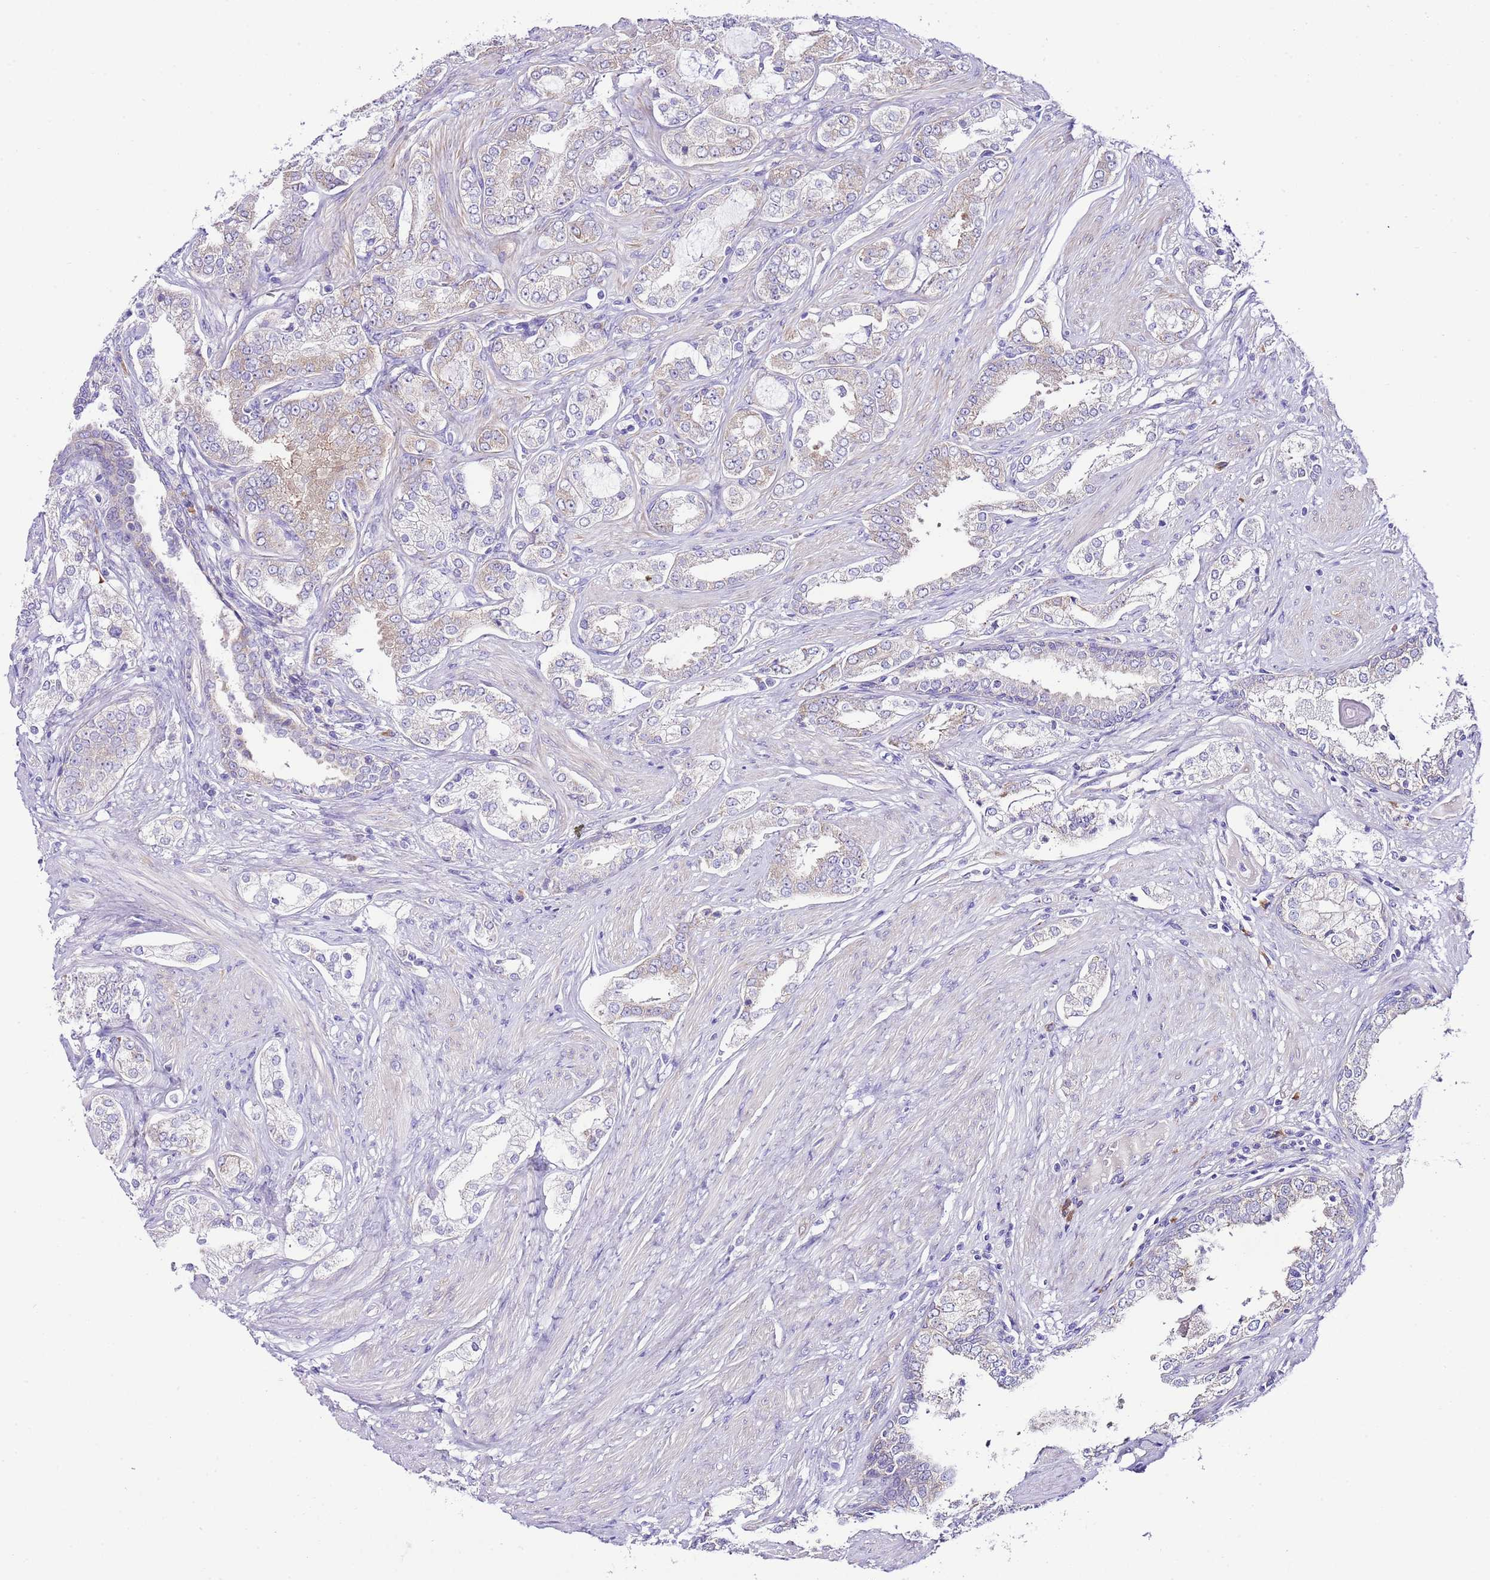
{"staining": {"intensity": "weak", "quantity": "<25%", "location": "cytoplasmic/membranous"}, "tissue": "prostate cancer", "cell_type": "Tumor cells", "image_type": "cancer", "snomed": [{"axis": "morphology", "description": "Adenocarcinoma, High grade"}, {"axis": "topography", "description": "Prostate"}], "caption": "There is no significant staining in tumor cells of prostate cancer.", "gene": "RPS10", "patient": {"sex": "male", "age": 71}}